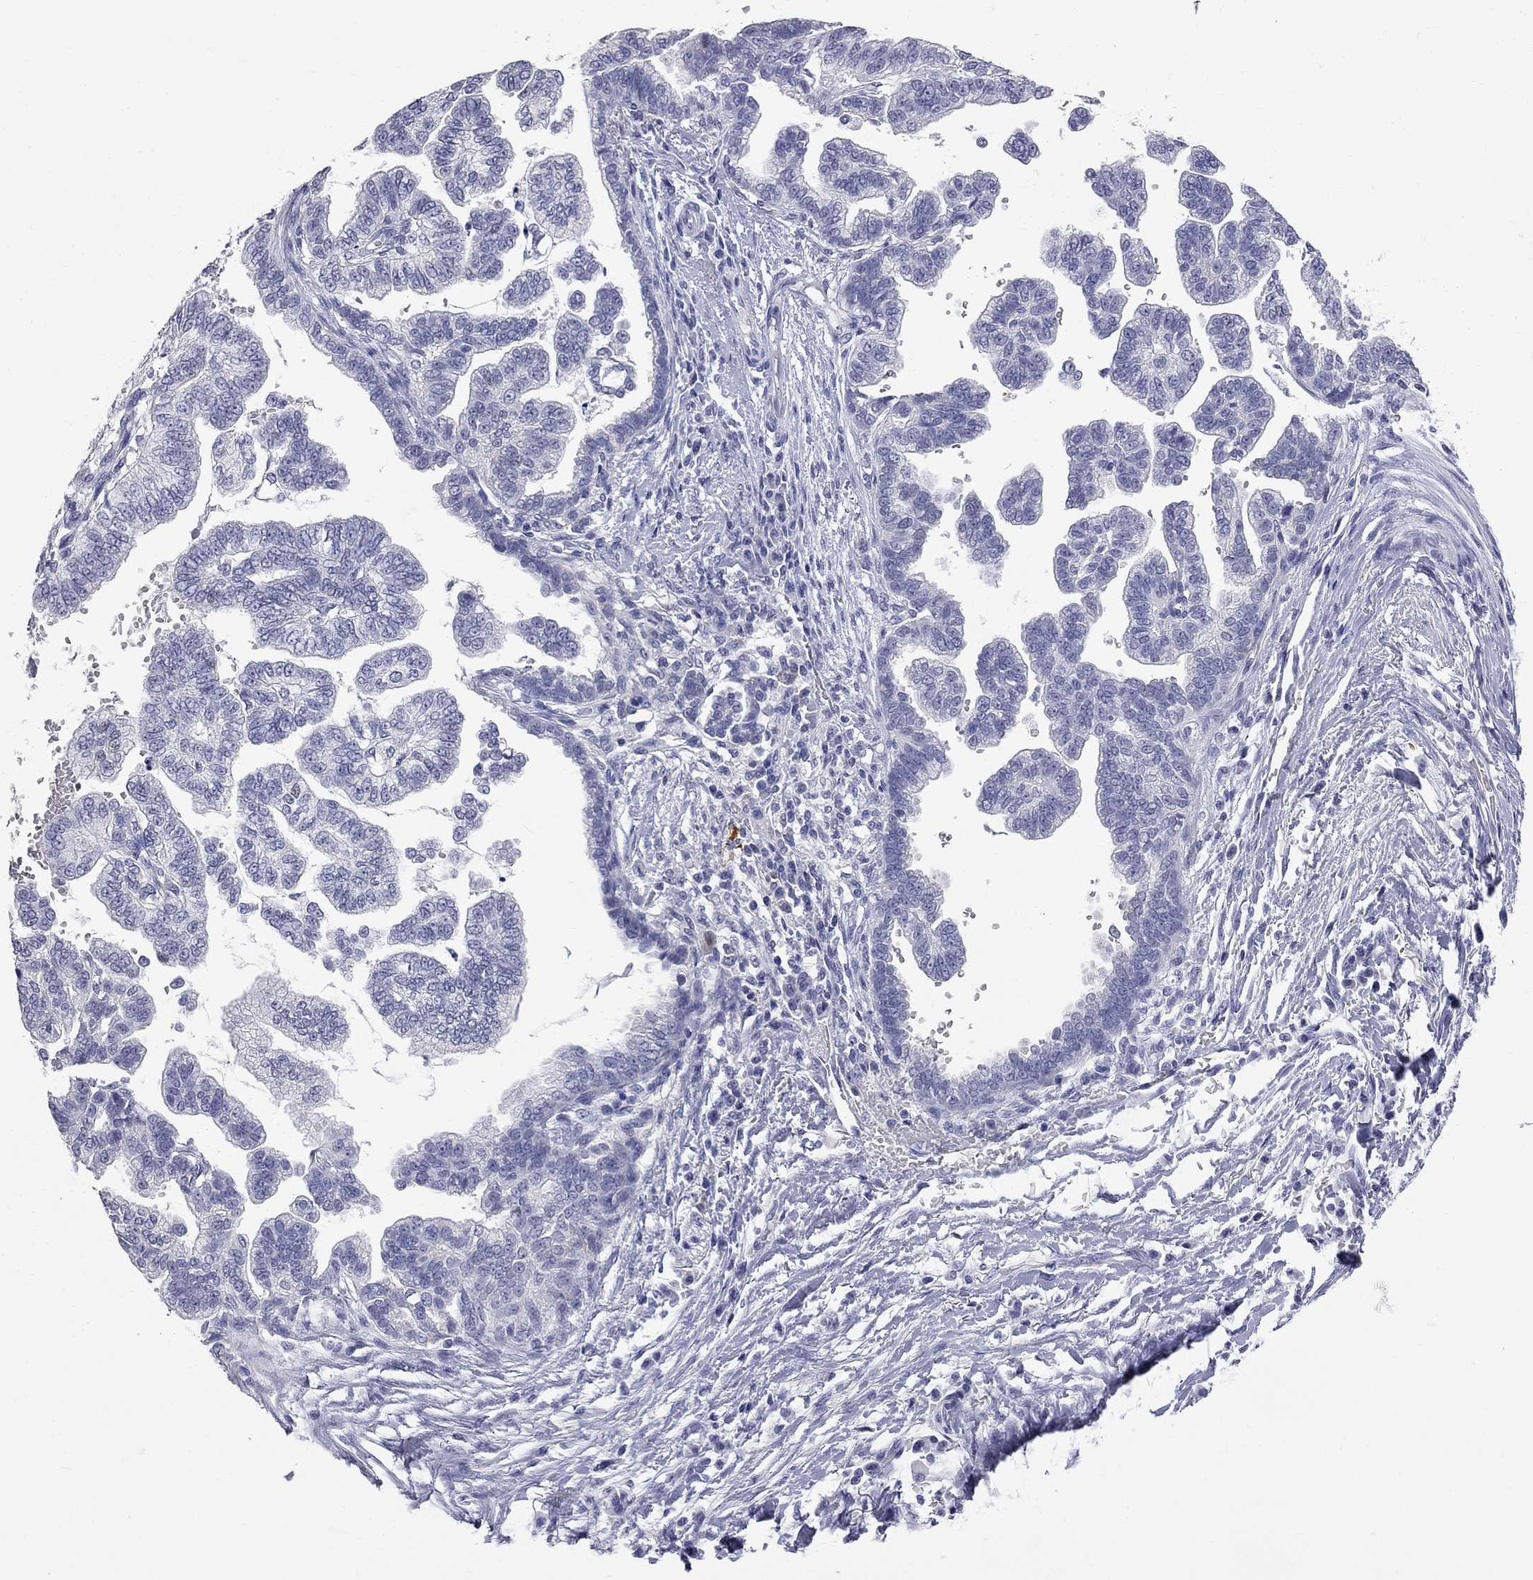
{"staining": {"intensity": "negative", "quantity": "none", "location": "none"}, "tissue": "stomach cancer", "cell_type": "Tumor cells", "image_type": "cancer", "snomed": [{"axis": "morphology", "description": "Adenocarcinoma, NOS"}, {"axis": "topography", "description": "Stomach"}], "caption": "Stomach adenocarcinoma was stained to show a protein in brown. There is no significant positivity in tumor cells.", "gene": "FAM221B", "patient": {"sex": "male", "age": 83}}